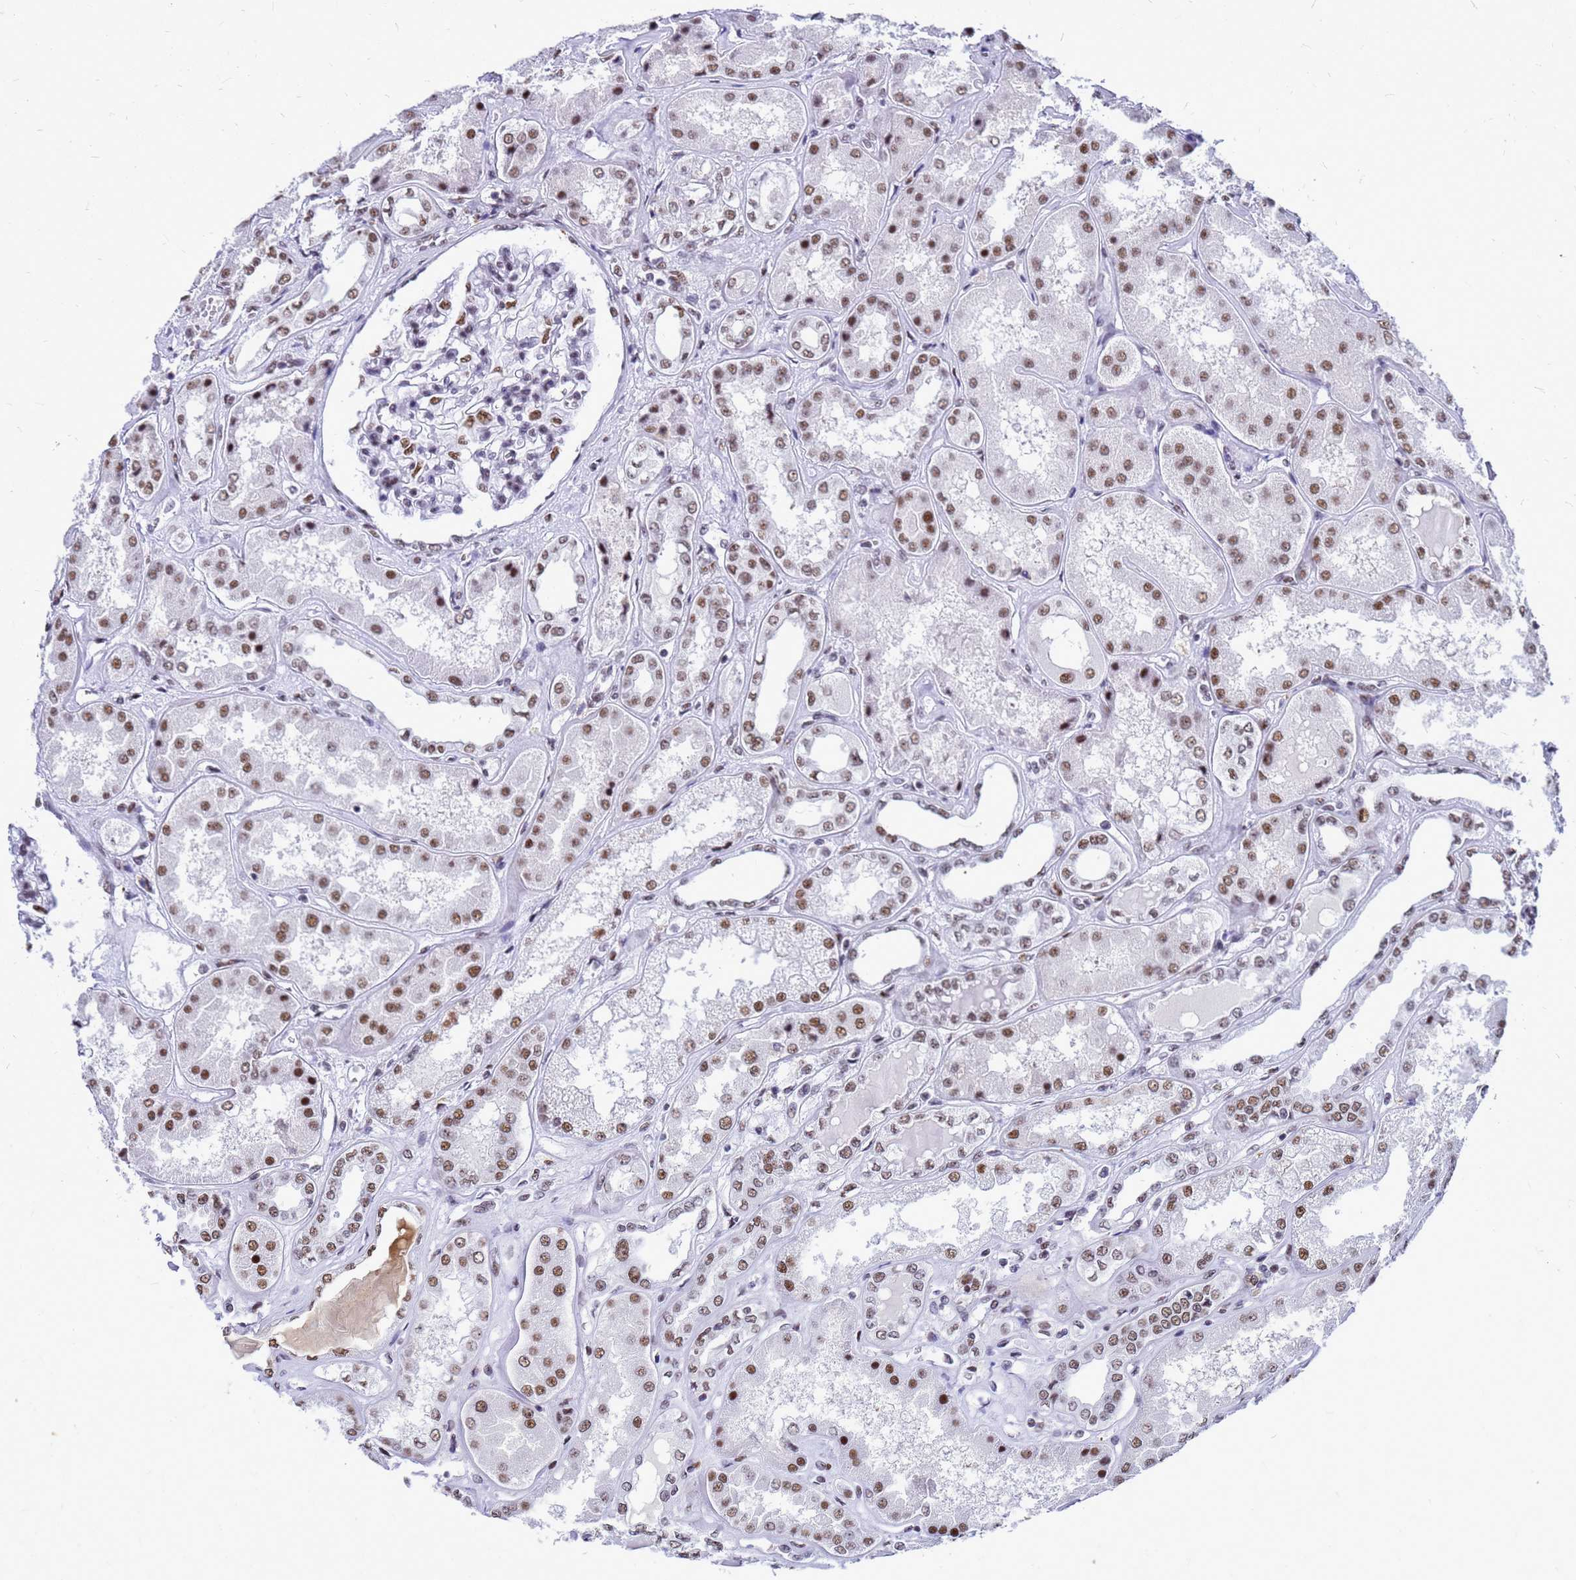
{"staining": {"intensity": "moderate", "quantity": "25%-75%", "location": "nuclear"}, "tissue": "kidney", "cell_type": "Cells in glomeruli", "image_type": "normal", "snomed": [{"axis": "morphology", "description": "Normal tissue, NOS"}, {"axis": "topography", "description": "Kidney"}], "caption": "Immunohistochemical staining of normal kidney displays 25%-75% levels of moderate nuclear protein expression in about 25%-75% of cells in glomeruli.", "gene": "SART3", "patient": {"sex": "female", "age": 56}}